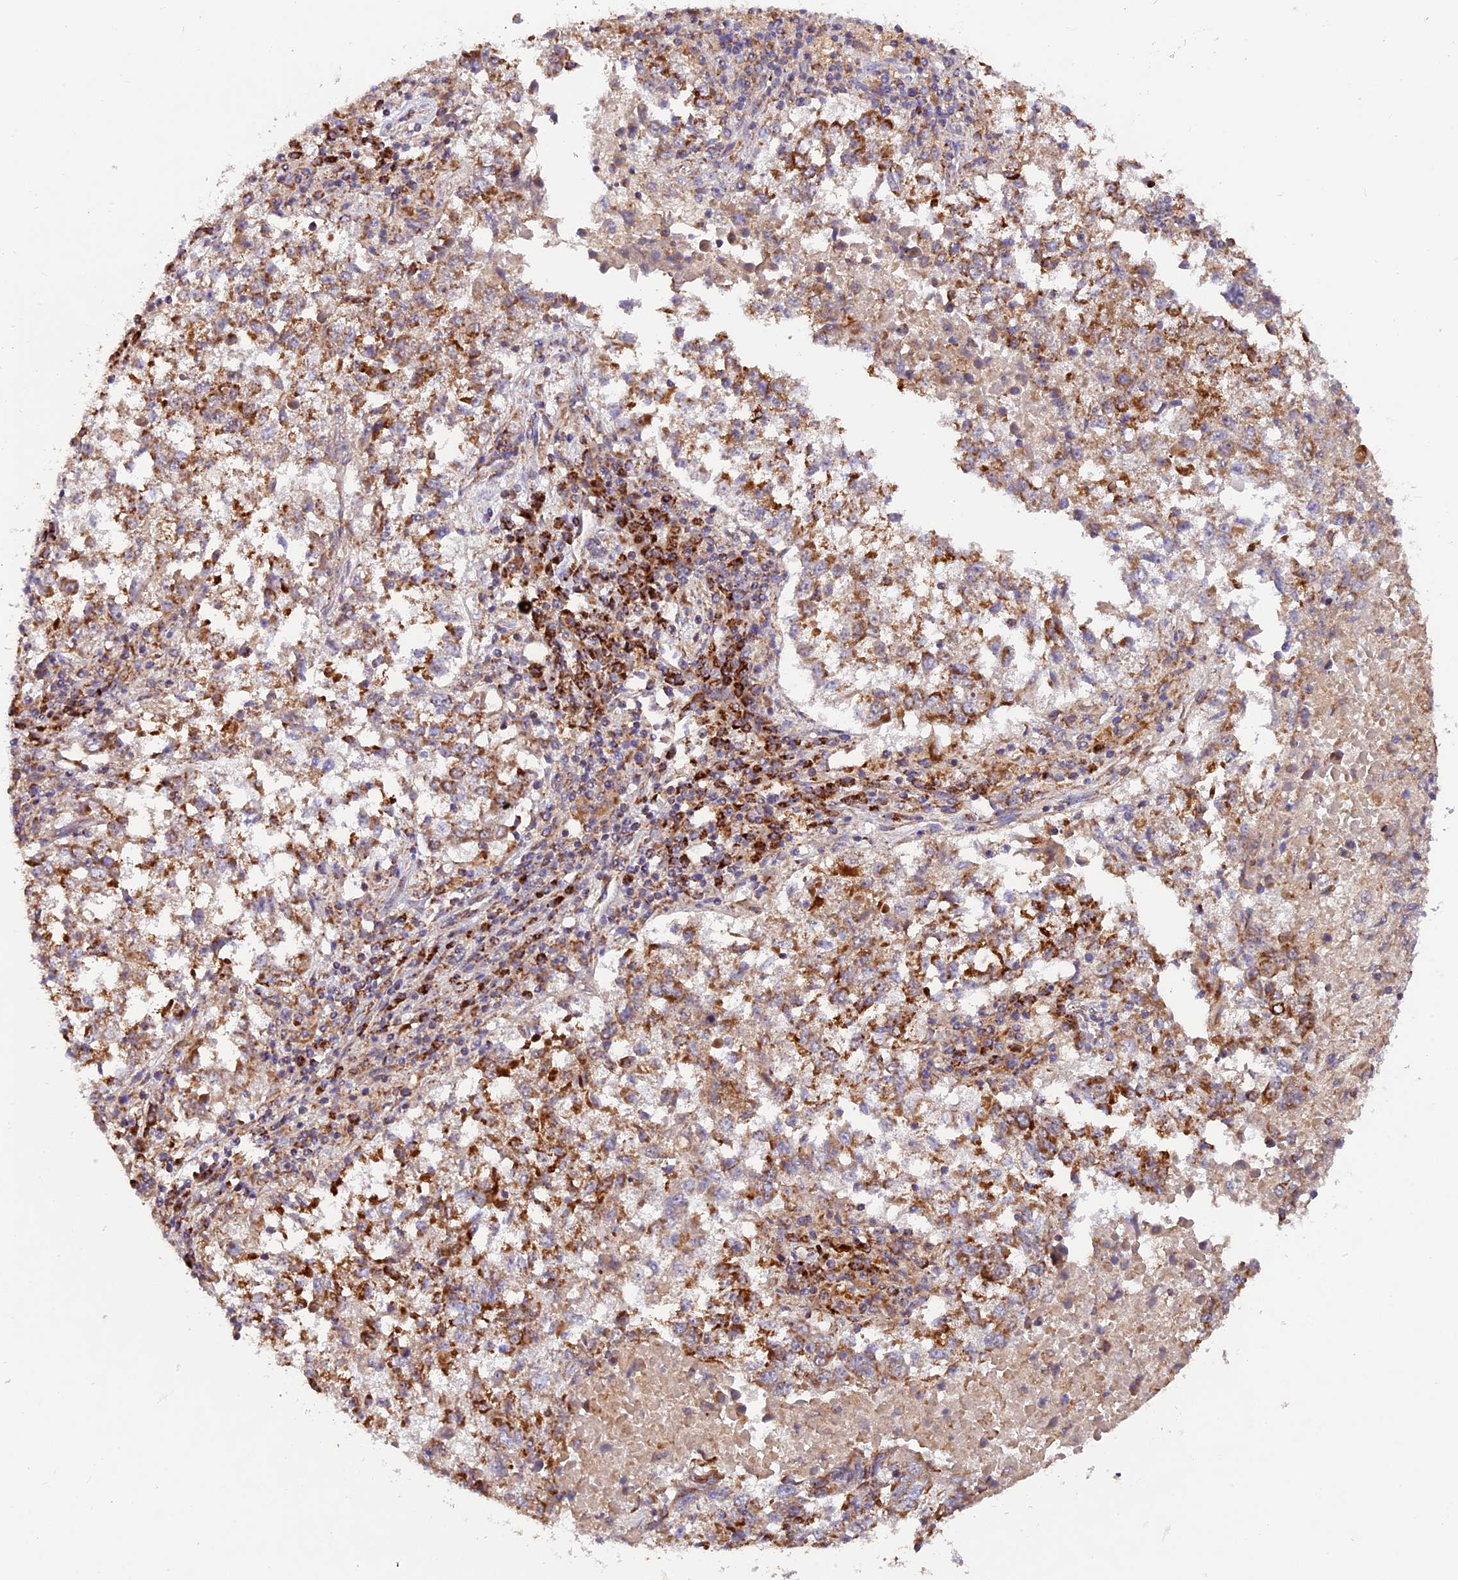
{"staining": {"intensity": "moderate", "quantity": ">75%", "location": "cytoplasmic/membranous"}, "tissue": "lung cancer", "cell_type": "Tumor cells", "image_type": "cancer", "snomed": [{"axis": "morphology", "description": "Squamous cell carcinoma, NOS"}, {"axis": "topography", "description": "Lung"}], "caption": "Immunohistochemical staining of squamous cell carcinoma (lung) reveals medium levels of moderate cytoplasmic/membranous expression in about >75% of tumor cells.", "gene": "NDUFA8", "patient": {"sex": "male", "age": 73}}